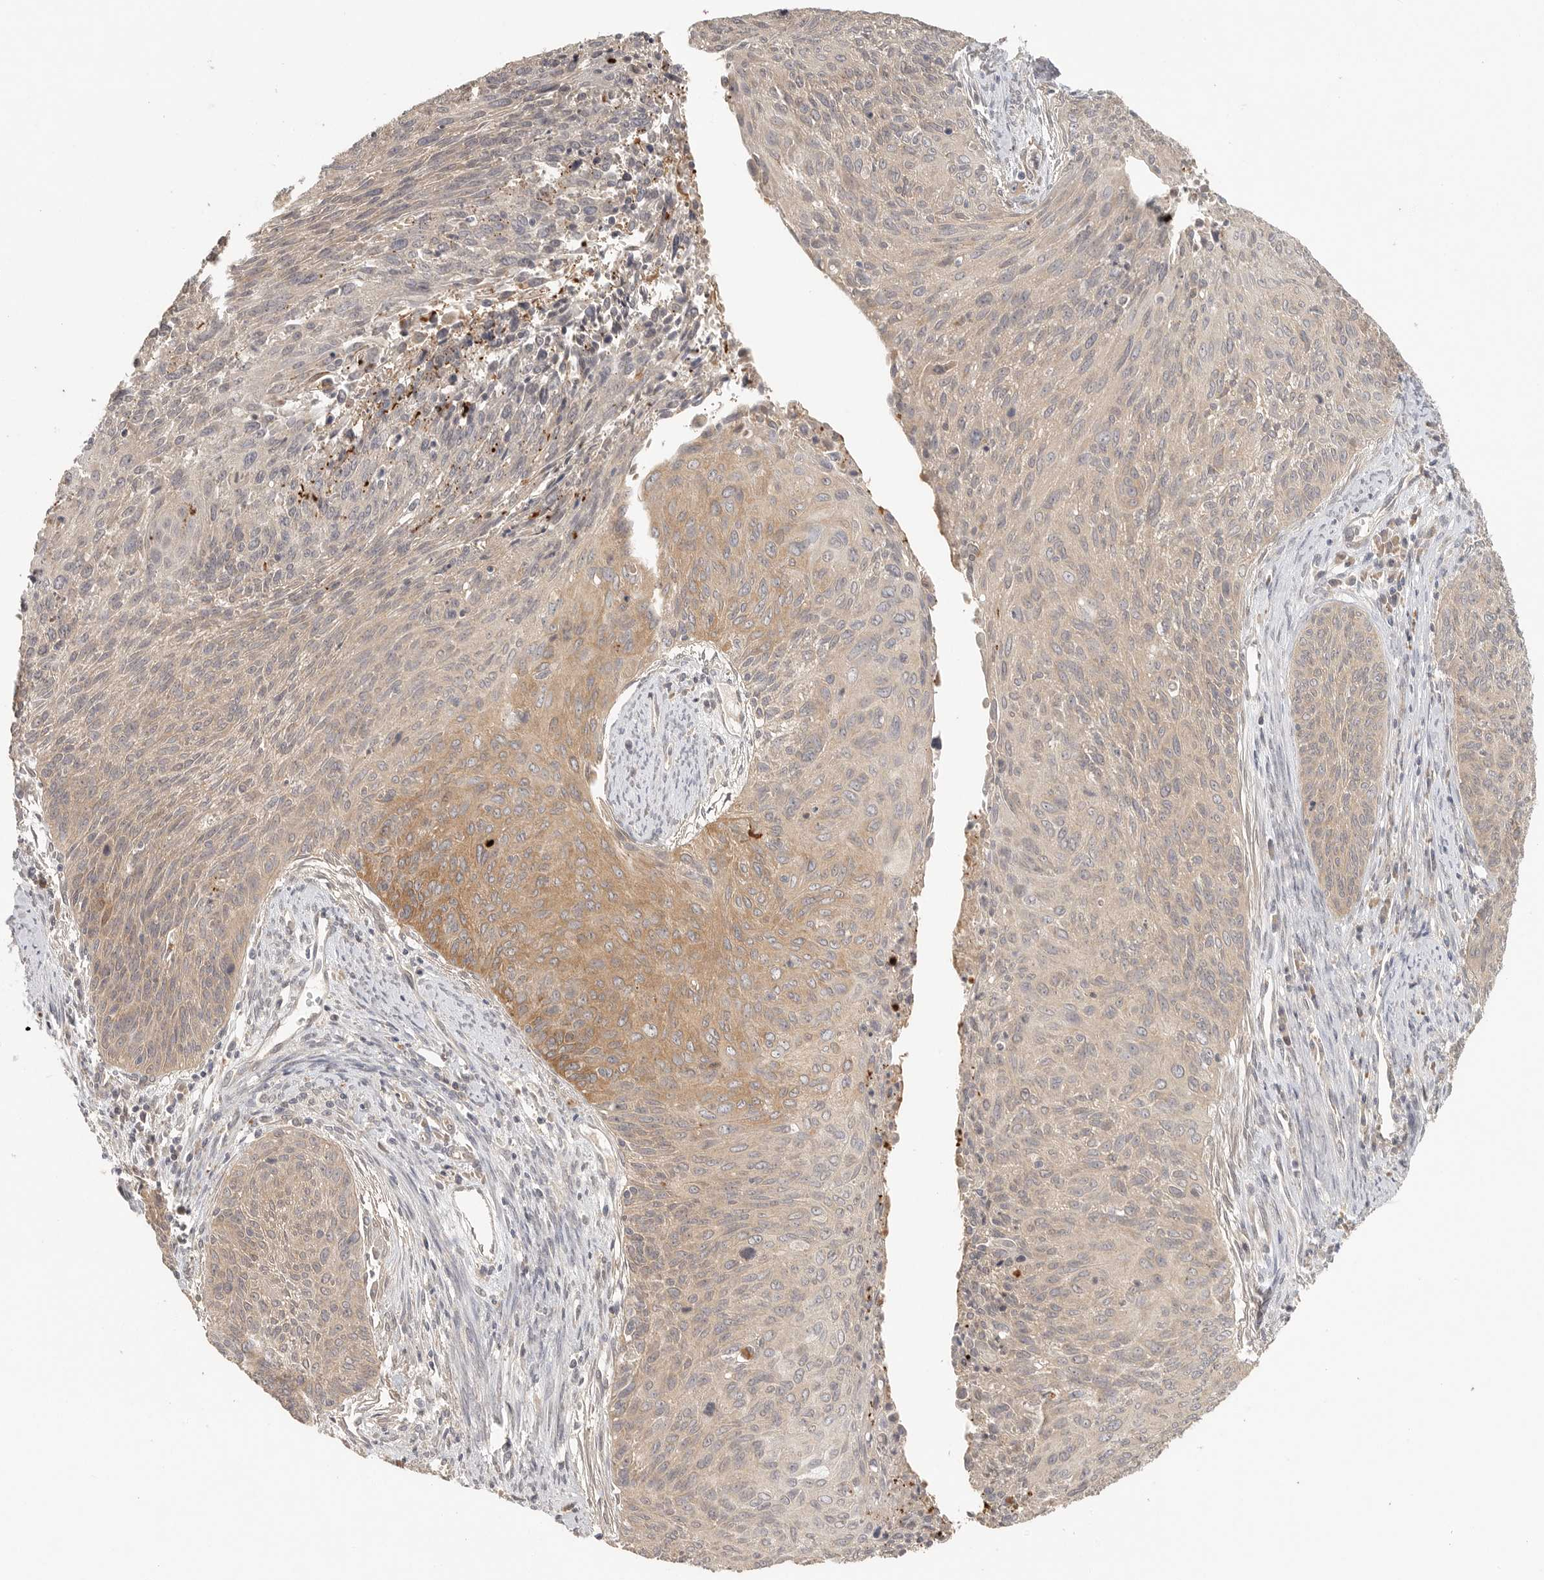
{"staining": {"intensity": "moderate", "quantity": "<25%", "location": "cytoplasmic/membranous"}, "tissue": "cervical cancer", "cell_type": "Tumor cells", "image_type": "cancer", "snomed": [{"axis": "morphology", "description": "Squamous cell carcinoma, NOS"}, {"axis": "topography", "description": "Cervix"}], "caption": "This is a histology image of immunohistochemistry staining of squamous cell carcinoma (cervical), which shows moderate expression in the cytoplasmic/membranous of tumor cells.", "gene": "HDAC6", "patient": {"sex": "female", "age": 55}}